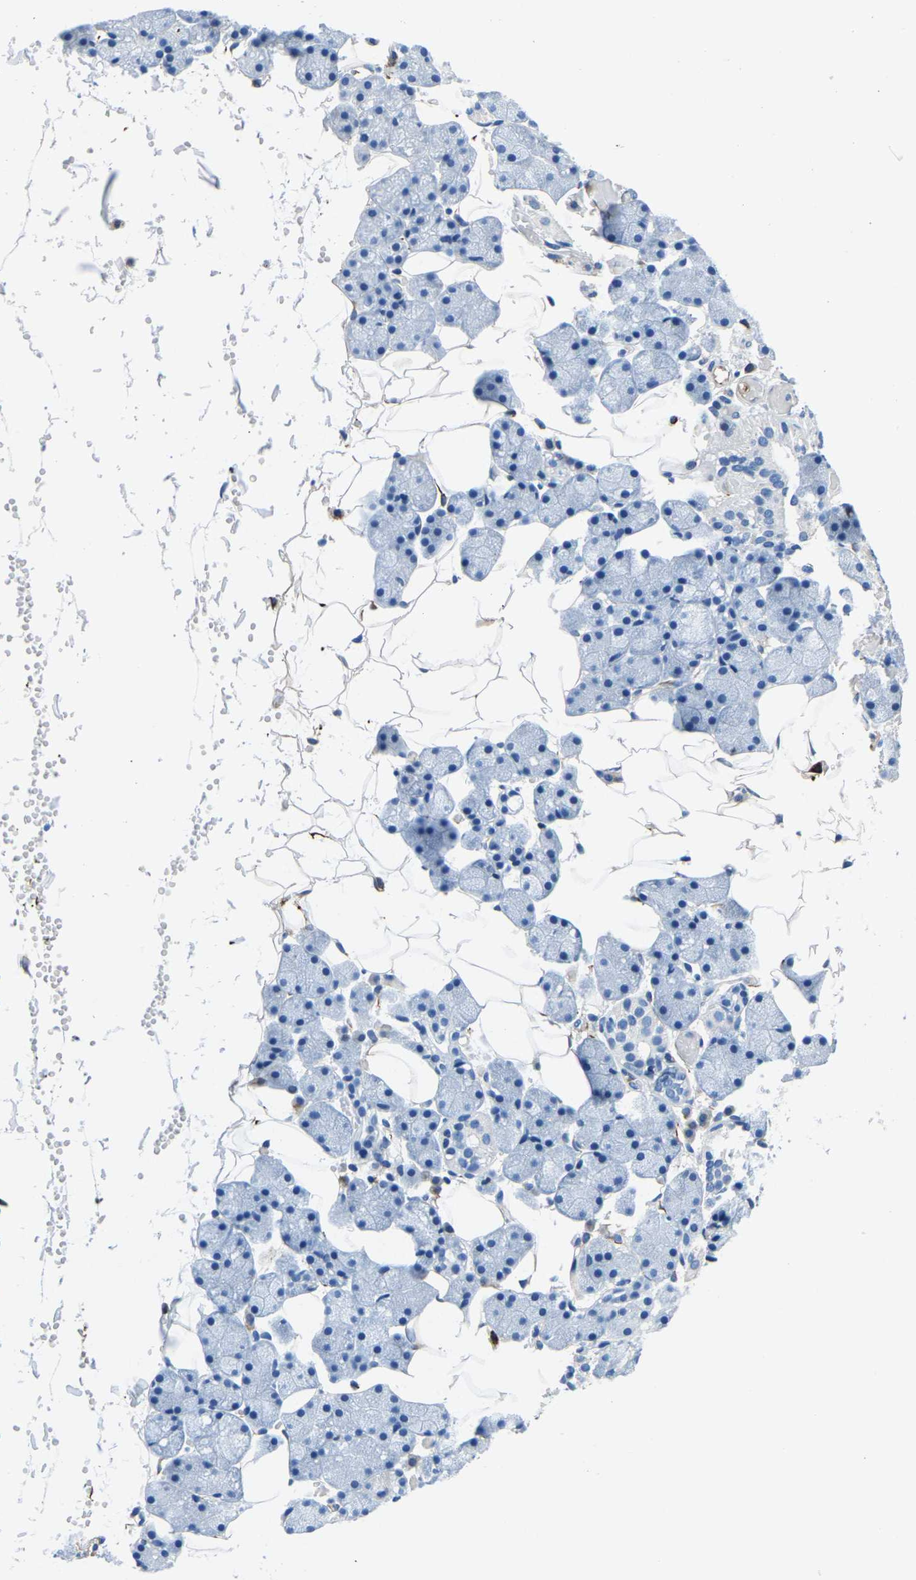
{"staining": {"intensity": "negative", "quantity": "none", "location": "none"}, "tissue": "salivary gland", "cell_type": "Glandular cells", "image_type": "normal", "snomed": [{"axis": "morphology", "description": "Normal tissue, NOS"}, {"axis": "topography", "description": "Salivary gland"}], "caption": "Unremarkable salivary gland was stained to show a protein in brown. There is no significant expression in glandular cells. (Immunohistochemistry (ihc), brightfield microscopy, high magnification).", "gene": "MS4A3", "patient": {"sex": "female", "age": 33}}